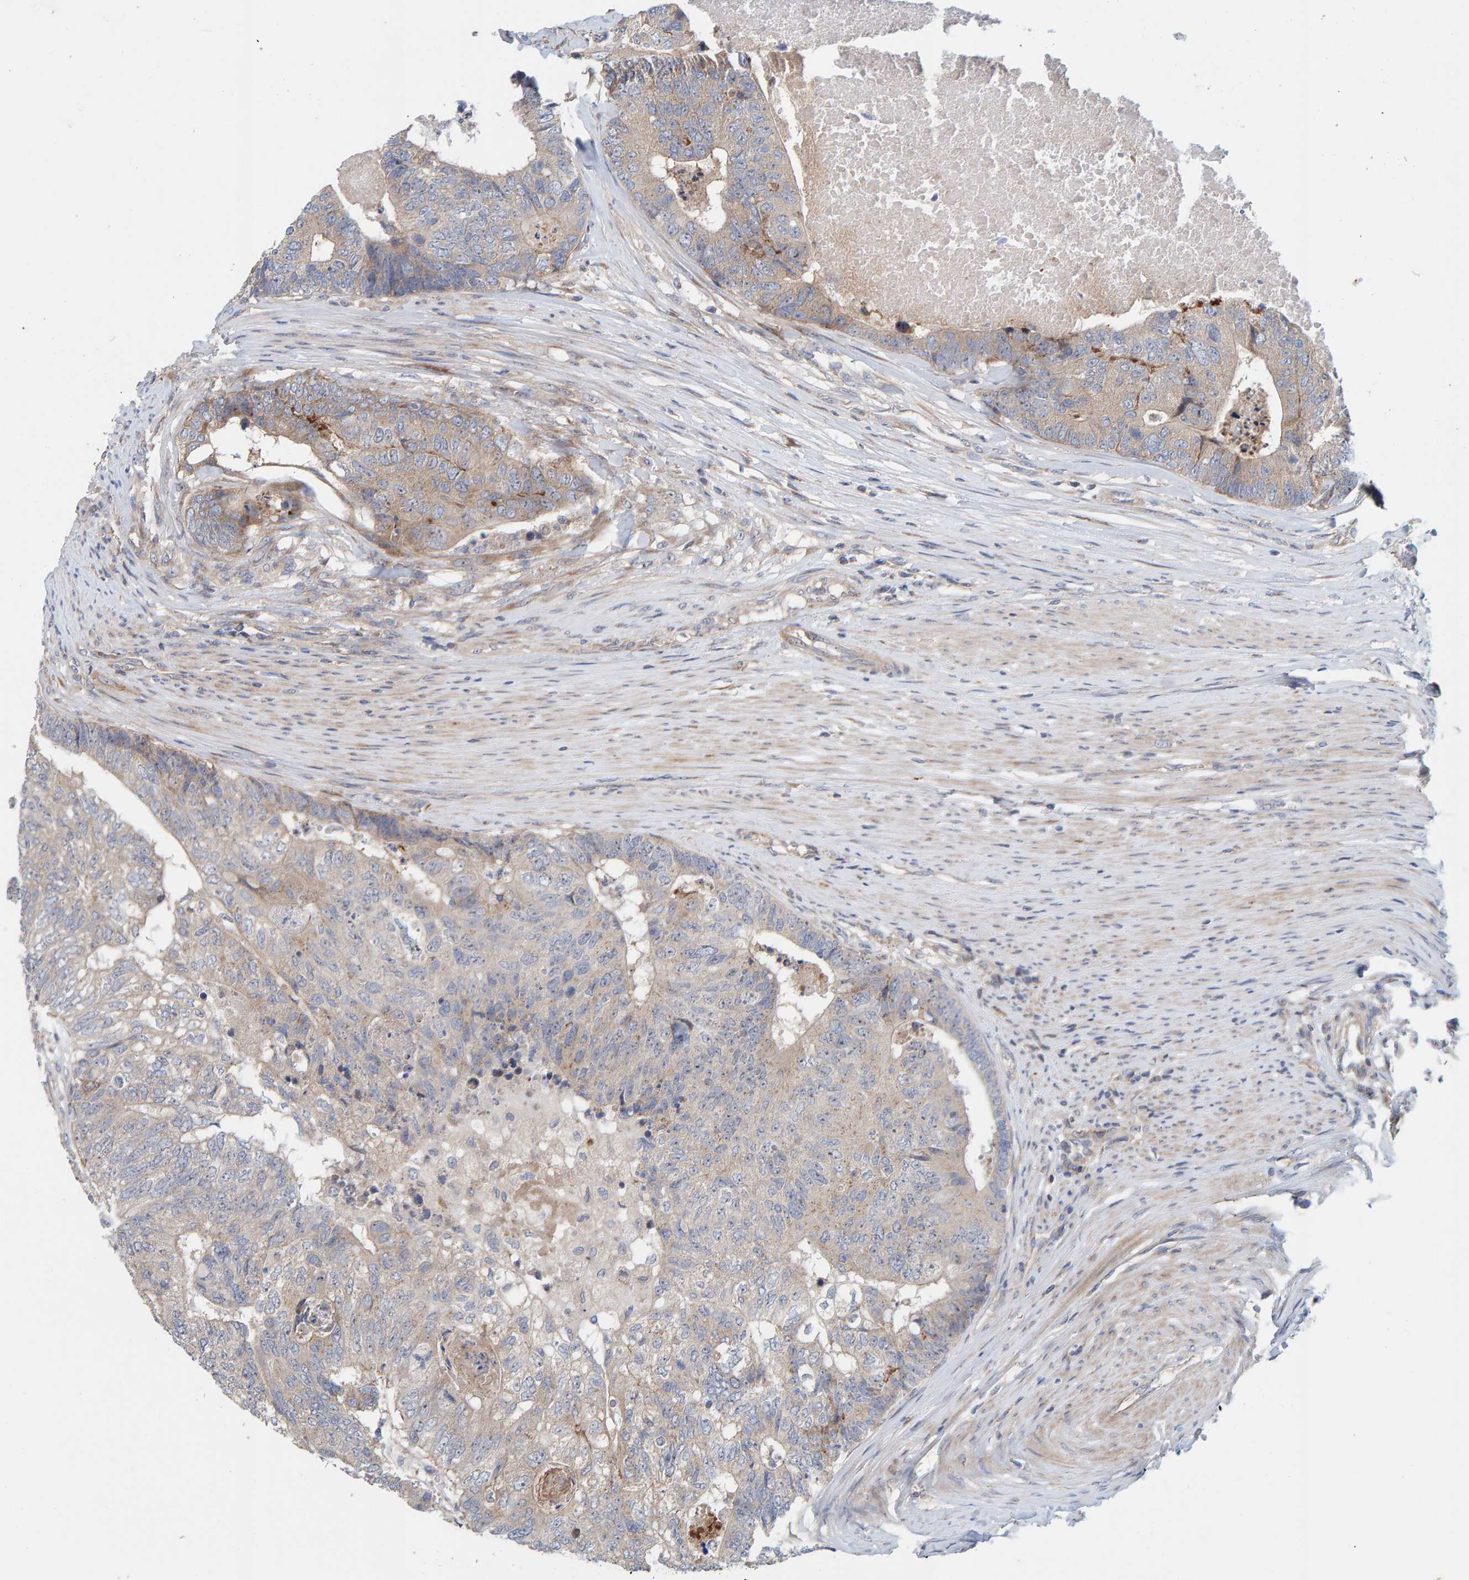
{"staining": {"intensity": "moderate", "quantity": "25%-75%", "location": "cytoplasmic/membranous"}, "tissue": "colorectal cancer", "cell_type": "Tumor cells", "image_type": "cancer", "snomed": [{"axis": "morphology", "description": "Adenocarcinoma, NOS"}, {"axis": "topography", "description": "Colon"}], "caption": "Adenocarcinoma (colorectal) was stained to show a protein in brown. There is medium levels of moderate cytoplasmic/membranous positivity in about 25%-75% of tumor cells.", "gene": "CCM2", "patient": {"sex": "female", "age": 67}}